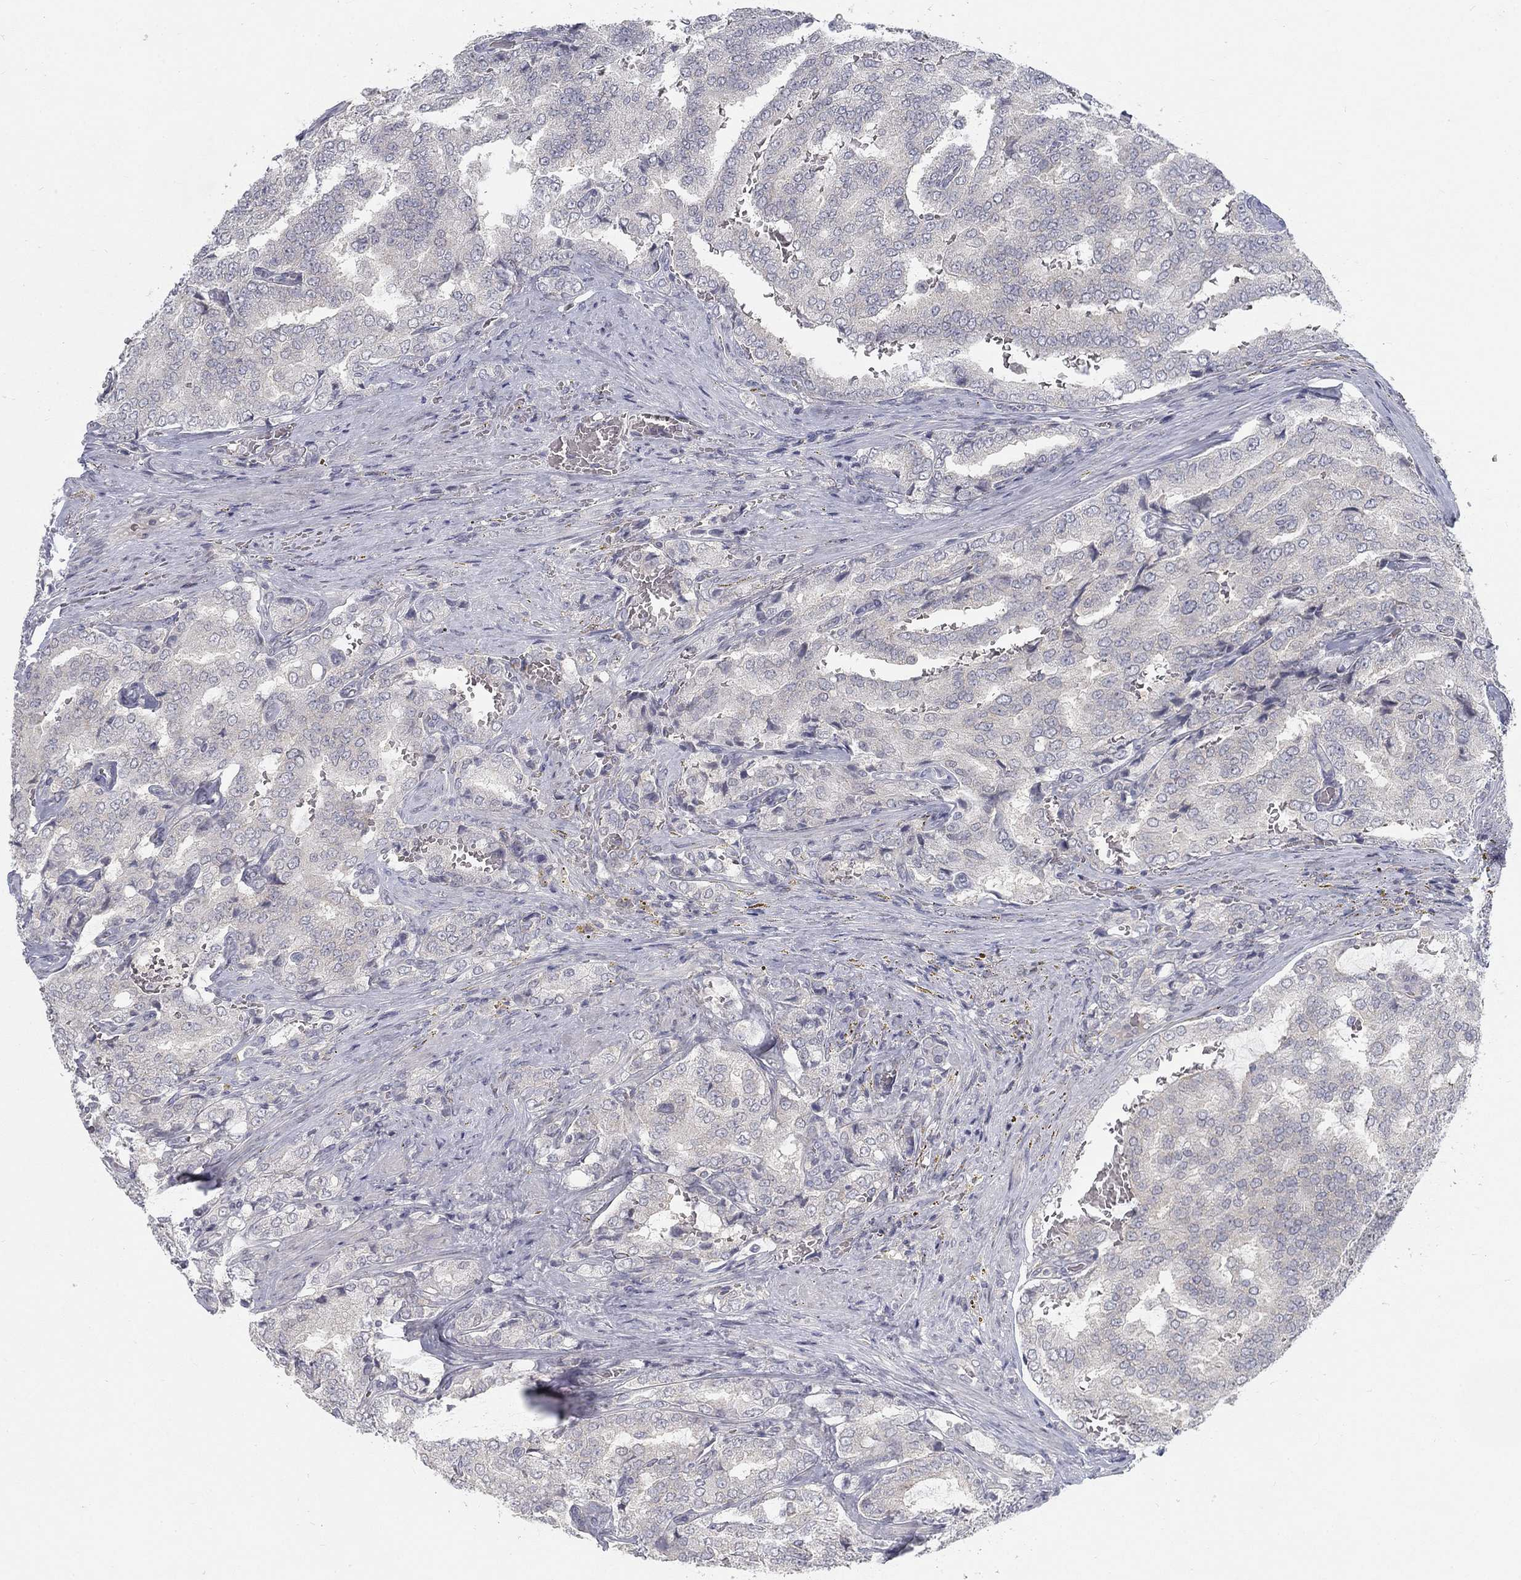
{"staining": {"intensity": "negative", "quantity": "none", "location": "none"}, "tissue": "prostate cancer", "cell_type": "Tumor cells", "image_type": "cancer", "snomed": [{"axis": "morphology", "description": "Adenocarcinoma, NOS"}, {"axis": "topography", "description": "Prostate"}], "caption": "Human adenocarcinoma (prostate) stained for a protein using immunohistochemistry (IHC) exhibits no positivity in tumor cells.", "gene": "ATP1A3", "patient": {"sex": "male", "age": 65}}